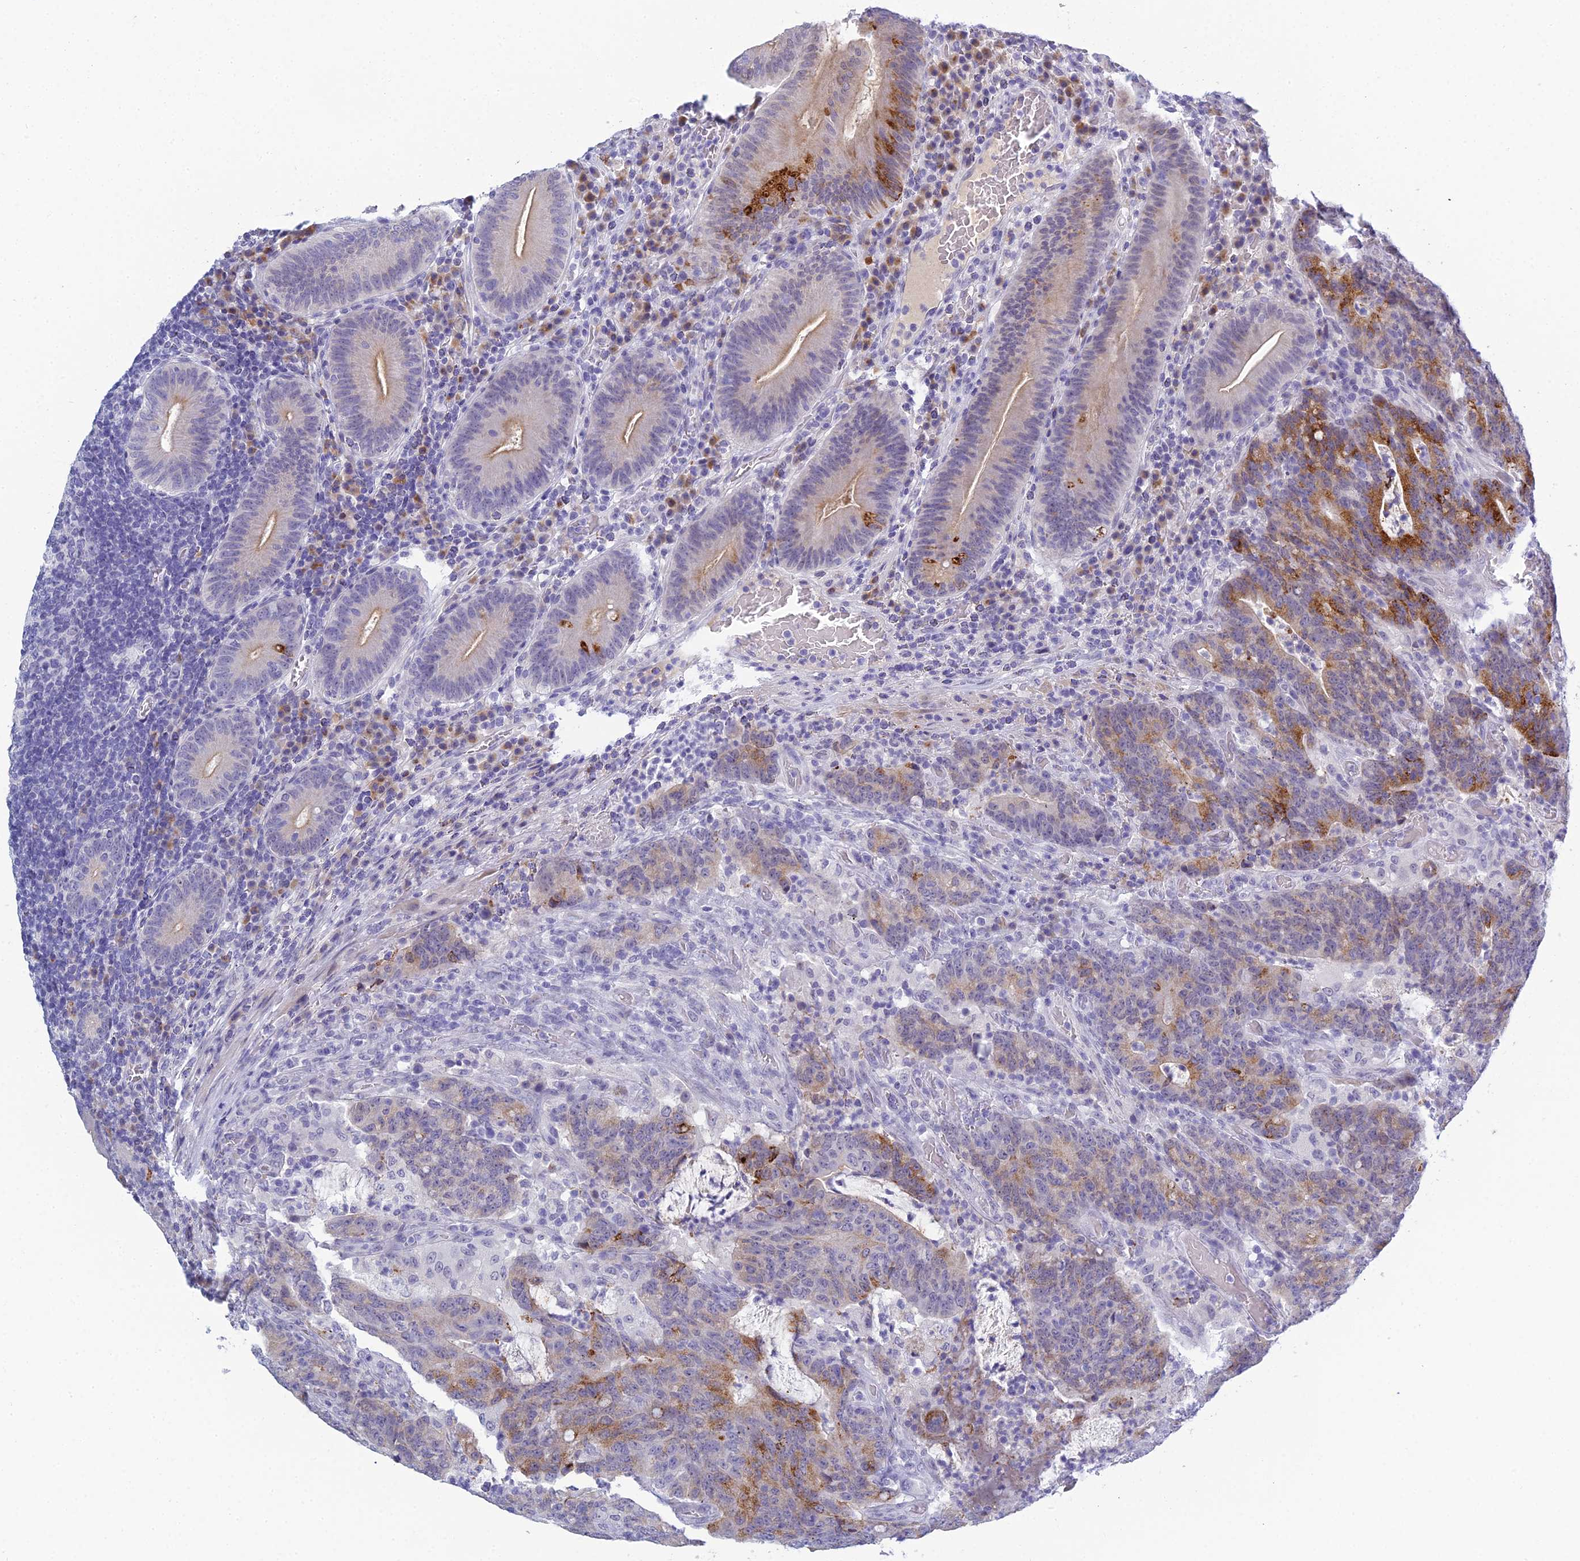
{"staining": {"intensity": "moderate", "quantity": "<25%", "location": "cytoplasmic/membranous"}, "tissue": "colorectal cancer", "cell_type": "Tumor cells", "image_type": "cancer", "snomed": [{"axis": "morphology", "description": "Normal tissue, NOS"}, {"axis": "morphology", "description": "Adenocarcinoma, NOS"}, {"axis": "topography", "description": "Colon"}], "caption": "The immunohistochemical stain shows moderate cytoplasmic/membranous staining in tumor cells of adenocarcinoma (colorectal) tissue.", "gene": "MUC13", "patient": {"sex": "female", "age": 75}}